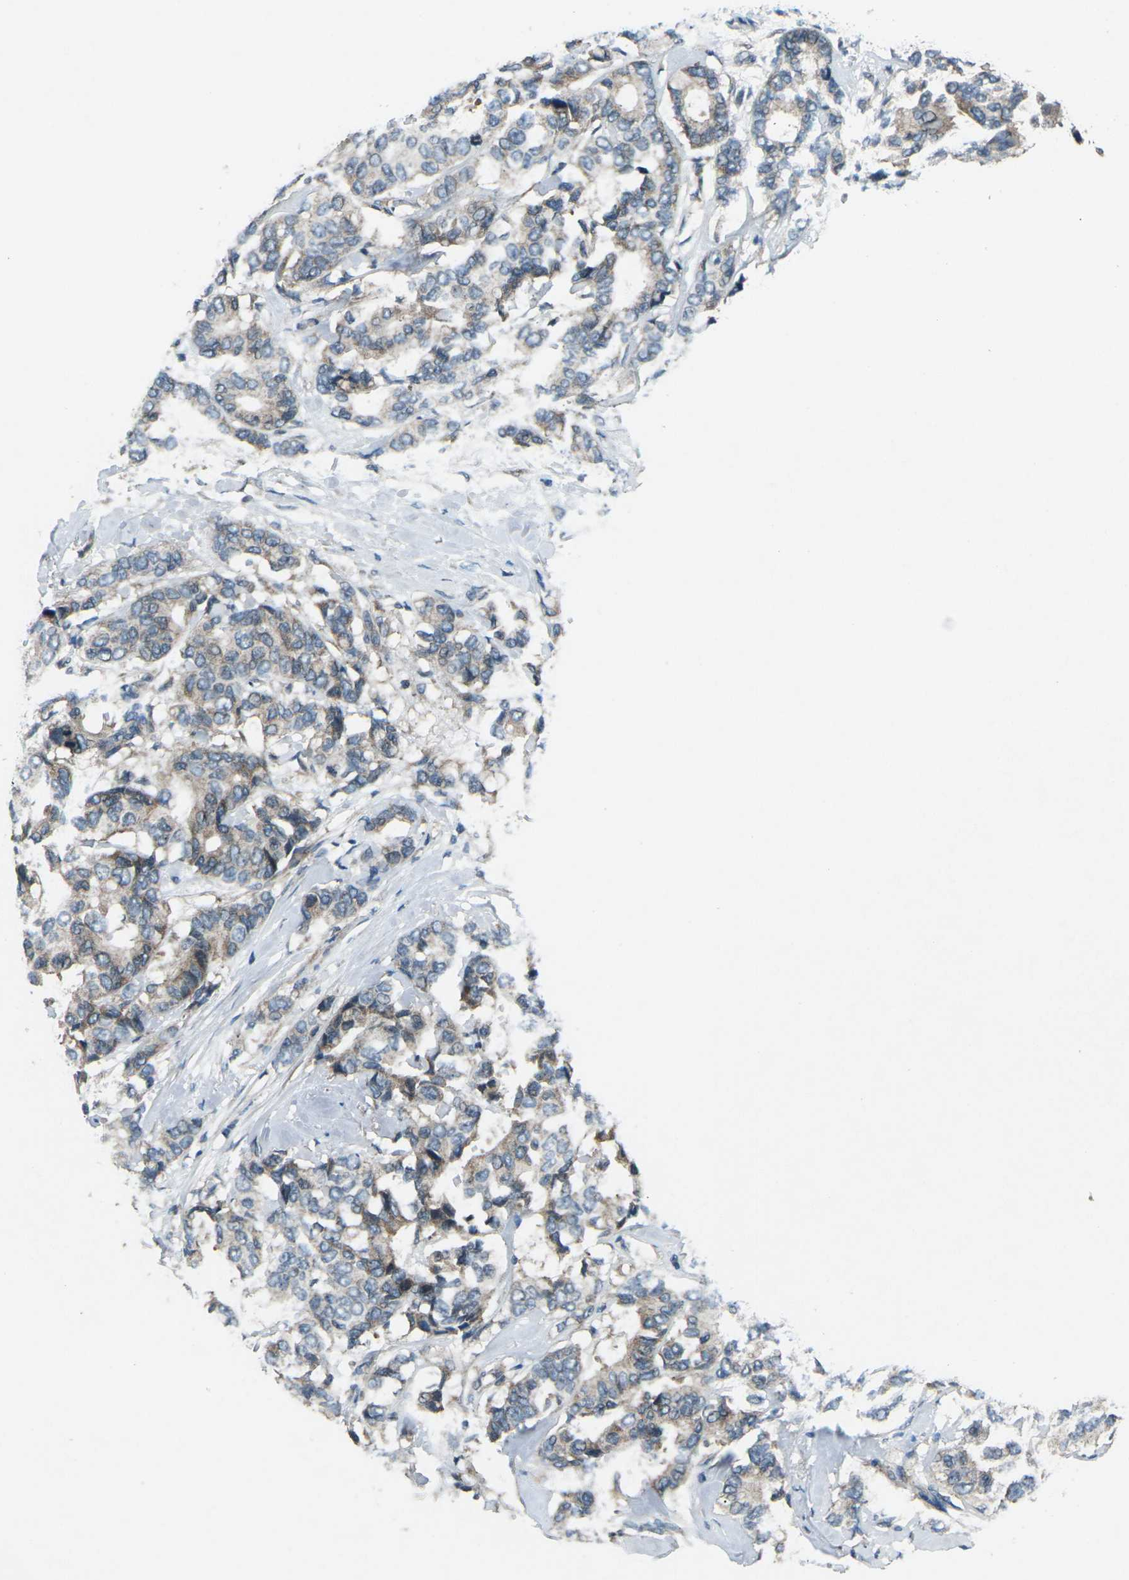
{"staining": {"intensity": "weak", "quantity": ">75%", "location": "cytoplasmic/membranous"}, "tissue": "breast cancer", "cell_type": "Tumor cells", "image_type": "cancer", "snomed": [{"axis": "morphology", "description": "Duct carcinoma"}, {"axis": "topography", "description": "Breast"}], "caption": "The photomicrograph reveals staining of breast cancer (intraductal carcinoma), revealing weak cytoplasmic/membranous protein expression (brown color) within tumor cells.", "gene": "CDK16", "patient": {"sex": "female", "age": 87}}